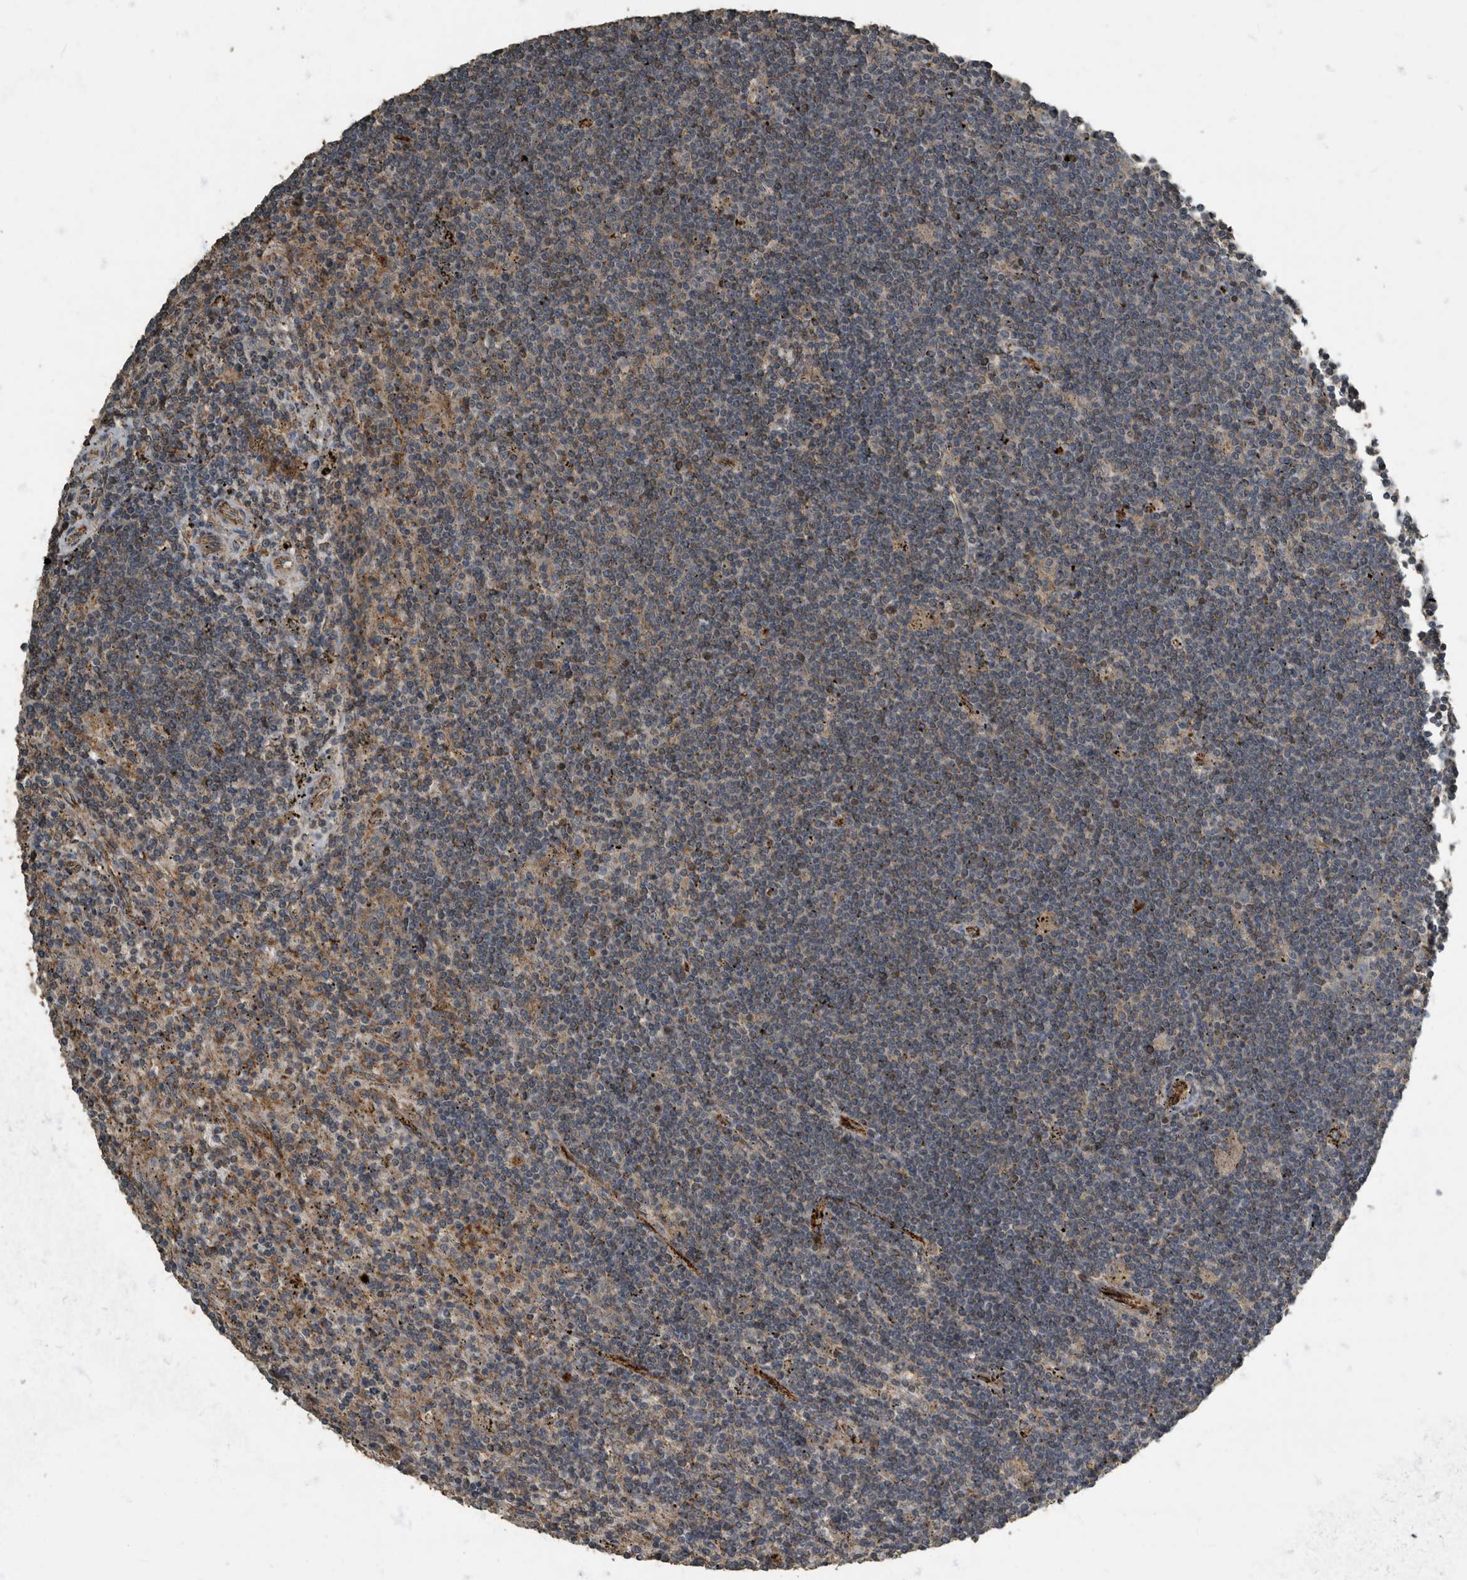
{"staining": {"intensity": "negative", "quantity": "none", "location": "none"}, "tissue": "lymphoma", "cell_type": "Tumor cells", "image_type": "cancer", "snomed": [{"axis": "morphology", "description": "Malignant lymphoma, non-Hodgkin's type, Low grade"}, {"axis": "topography", "description": "Spleen"}], "caption": "A high-resolution image shows immunohistochemistry staining of malignant lymphoma, non-Hodgkin's type (low-grade), which demonstrates no significant staining in tumor cells. (Stains: DAB (3,3'-diaminobenzidine) immunohistochemistry (IHC) with hematoxylin counter stain, Microscopy: brightfield microscopy at high magnification).", "gene": "IL15RA", "patient": {"sex": "male", "age": 76}}